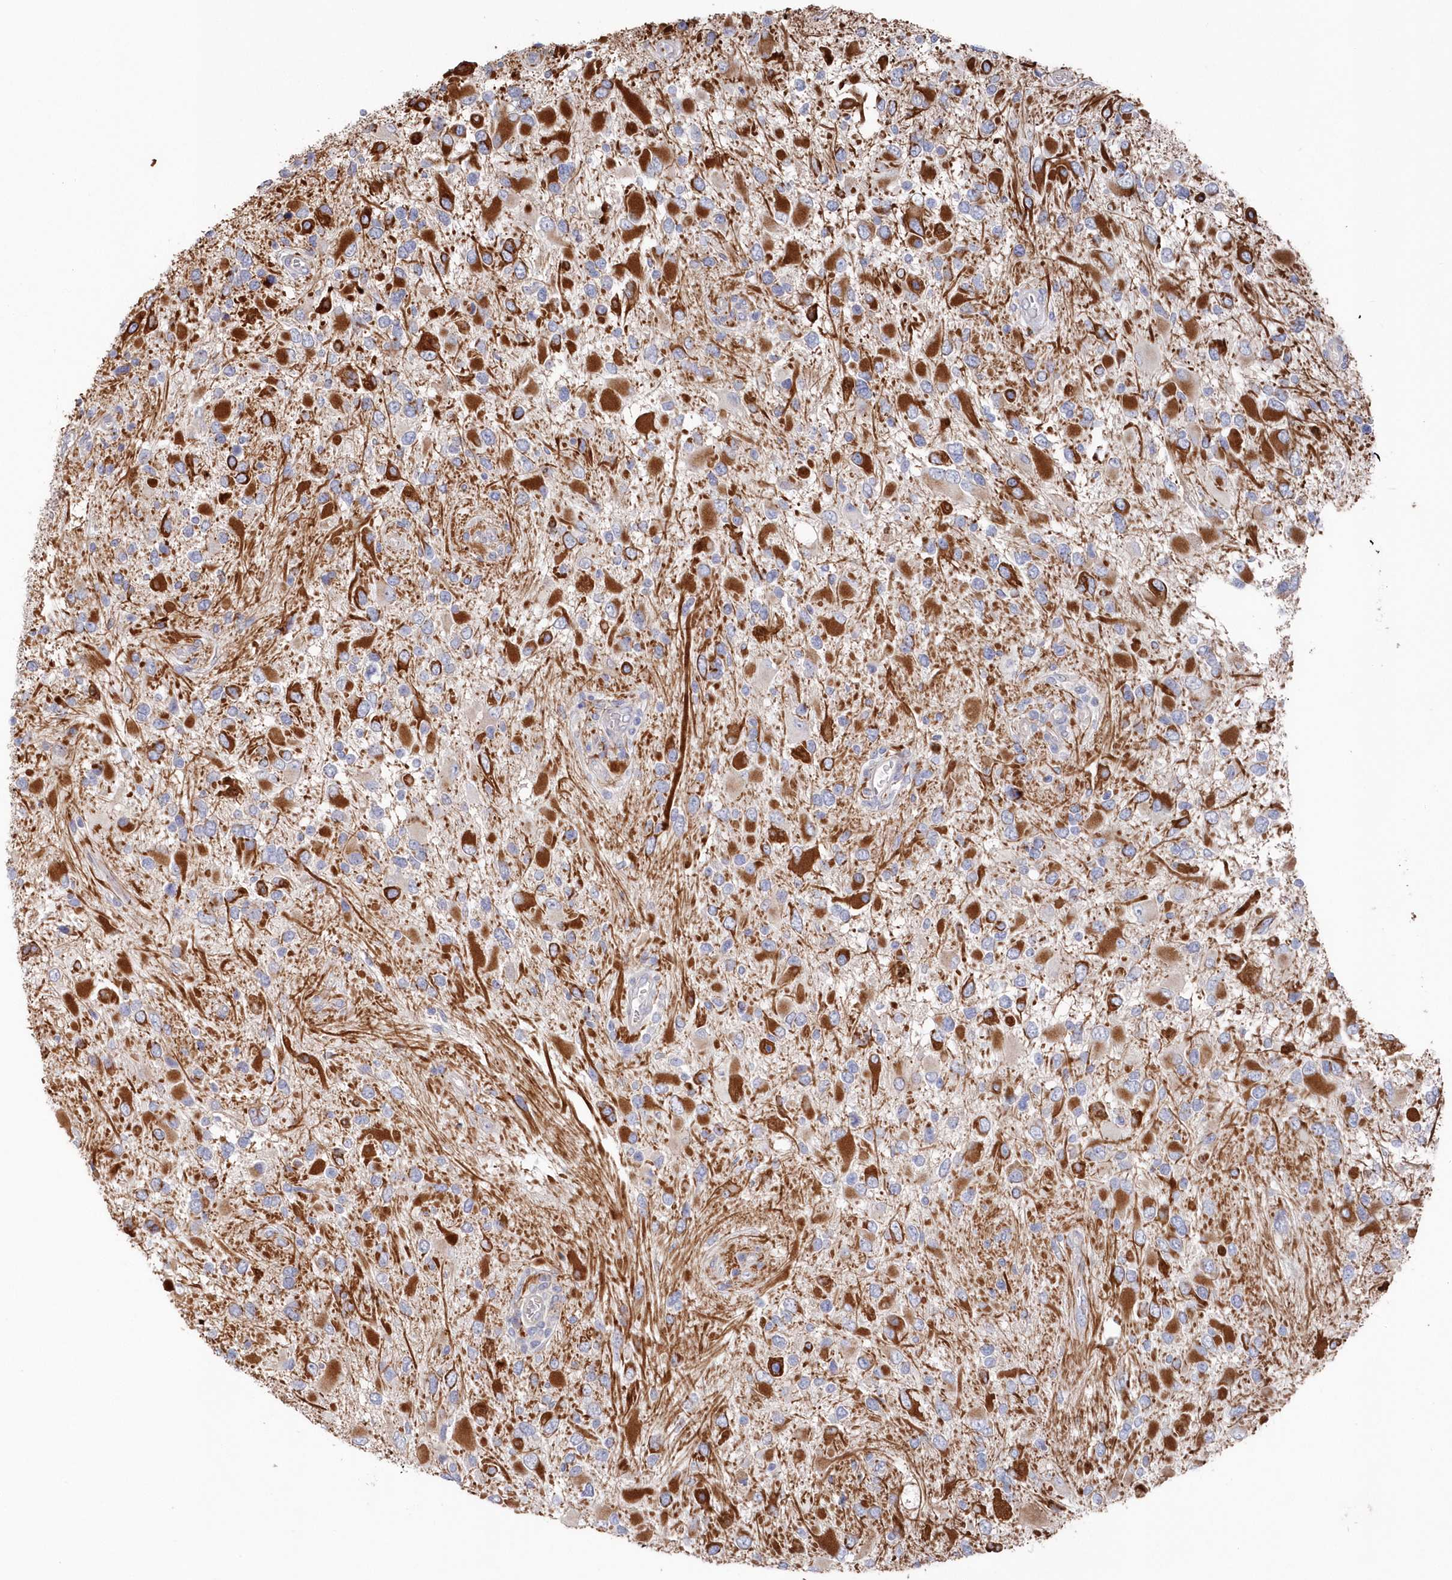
{"staining": {"intensity": "strong", "quantity": "25%-75%", "location": "cytoplasmic/membranous"}, "tissue": "glioma", "cell_type": "Tumor cells", "image_type": "cancer", "snomed": [{"axis": "morphology", "description": "Glioma, malignant, High grade"}, {"axis": "topography", "description": "Brain"}], "caption": "Immunohistochemical staining of human malignant glioma (high-grade) shows high levels of strong cytoplasmic/membranous protein expression in approximately 25%-75% of tumor cells.", "gene": "KIAA1586", "patient": {"sex": "male", "age": 53}}